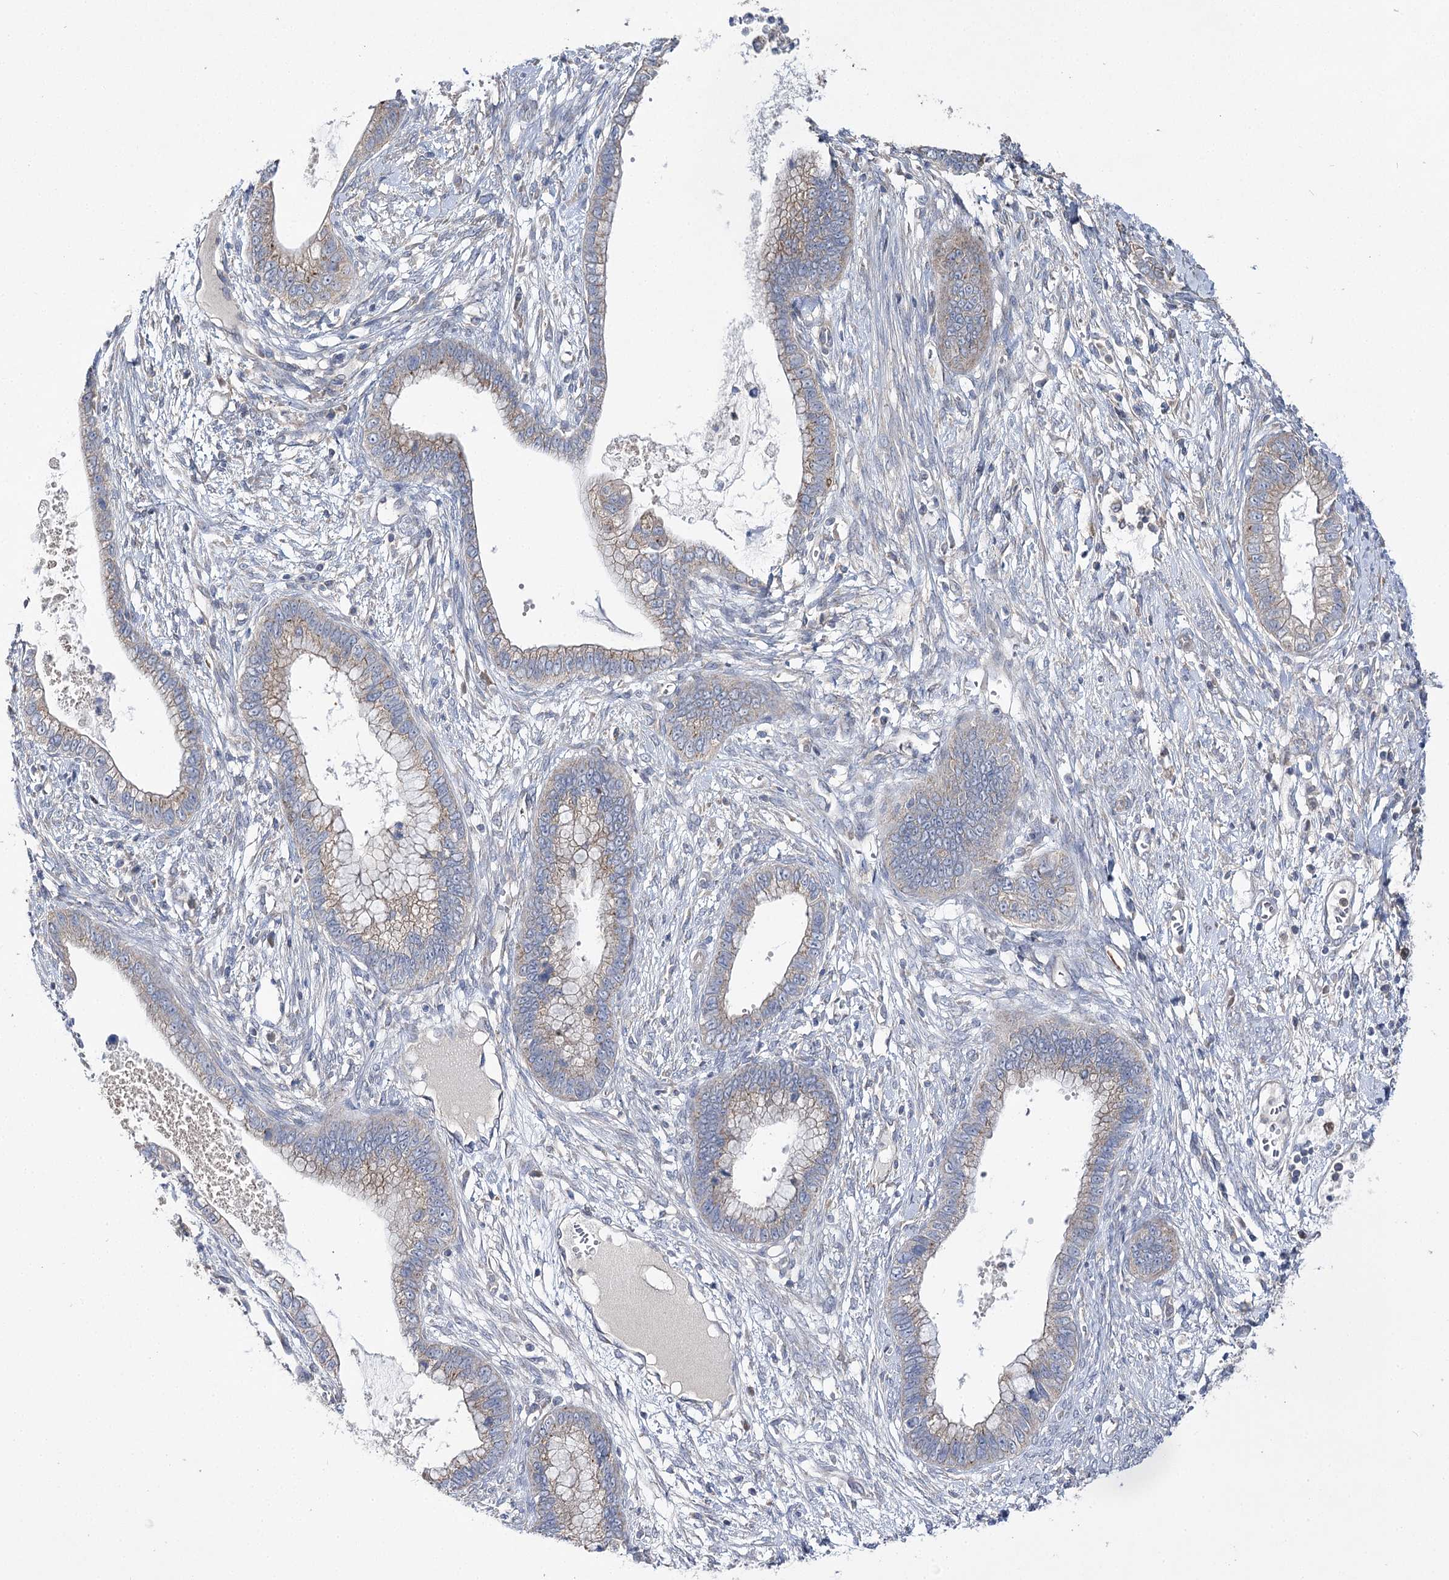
{"staining": {"intensity": "weak", "quantity": "25%-75%", "location": "cytoplasmic/membranous"}, "tissue": "cervical cancer", "cell_type": "Tumor cells", "image_type": "cancer", "snomed": [{"axis": "morphology", "description": "Adenocarcinoma, NOS"}, {"axis": "topography", "description": "Cervix"}], "caption": "Protein staining by IHC demonstrates weak cytoplasmic/membranous positivity in approximately 25%-75% of tumor cells in cervical cancer (adenocarcinoma).", "gene": "AURKC", "patient": {"sex": "female", "age": 44}}